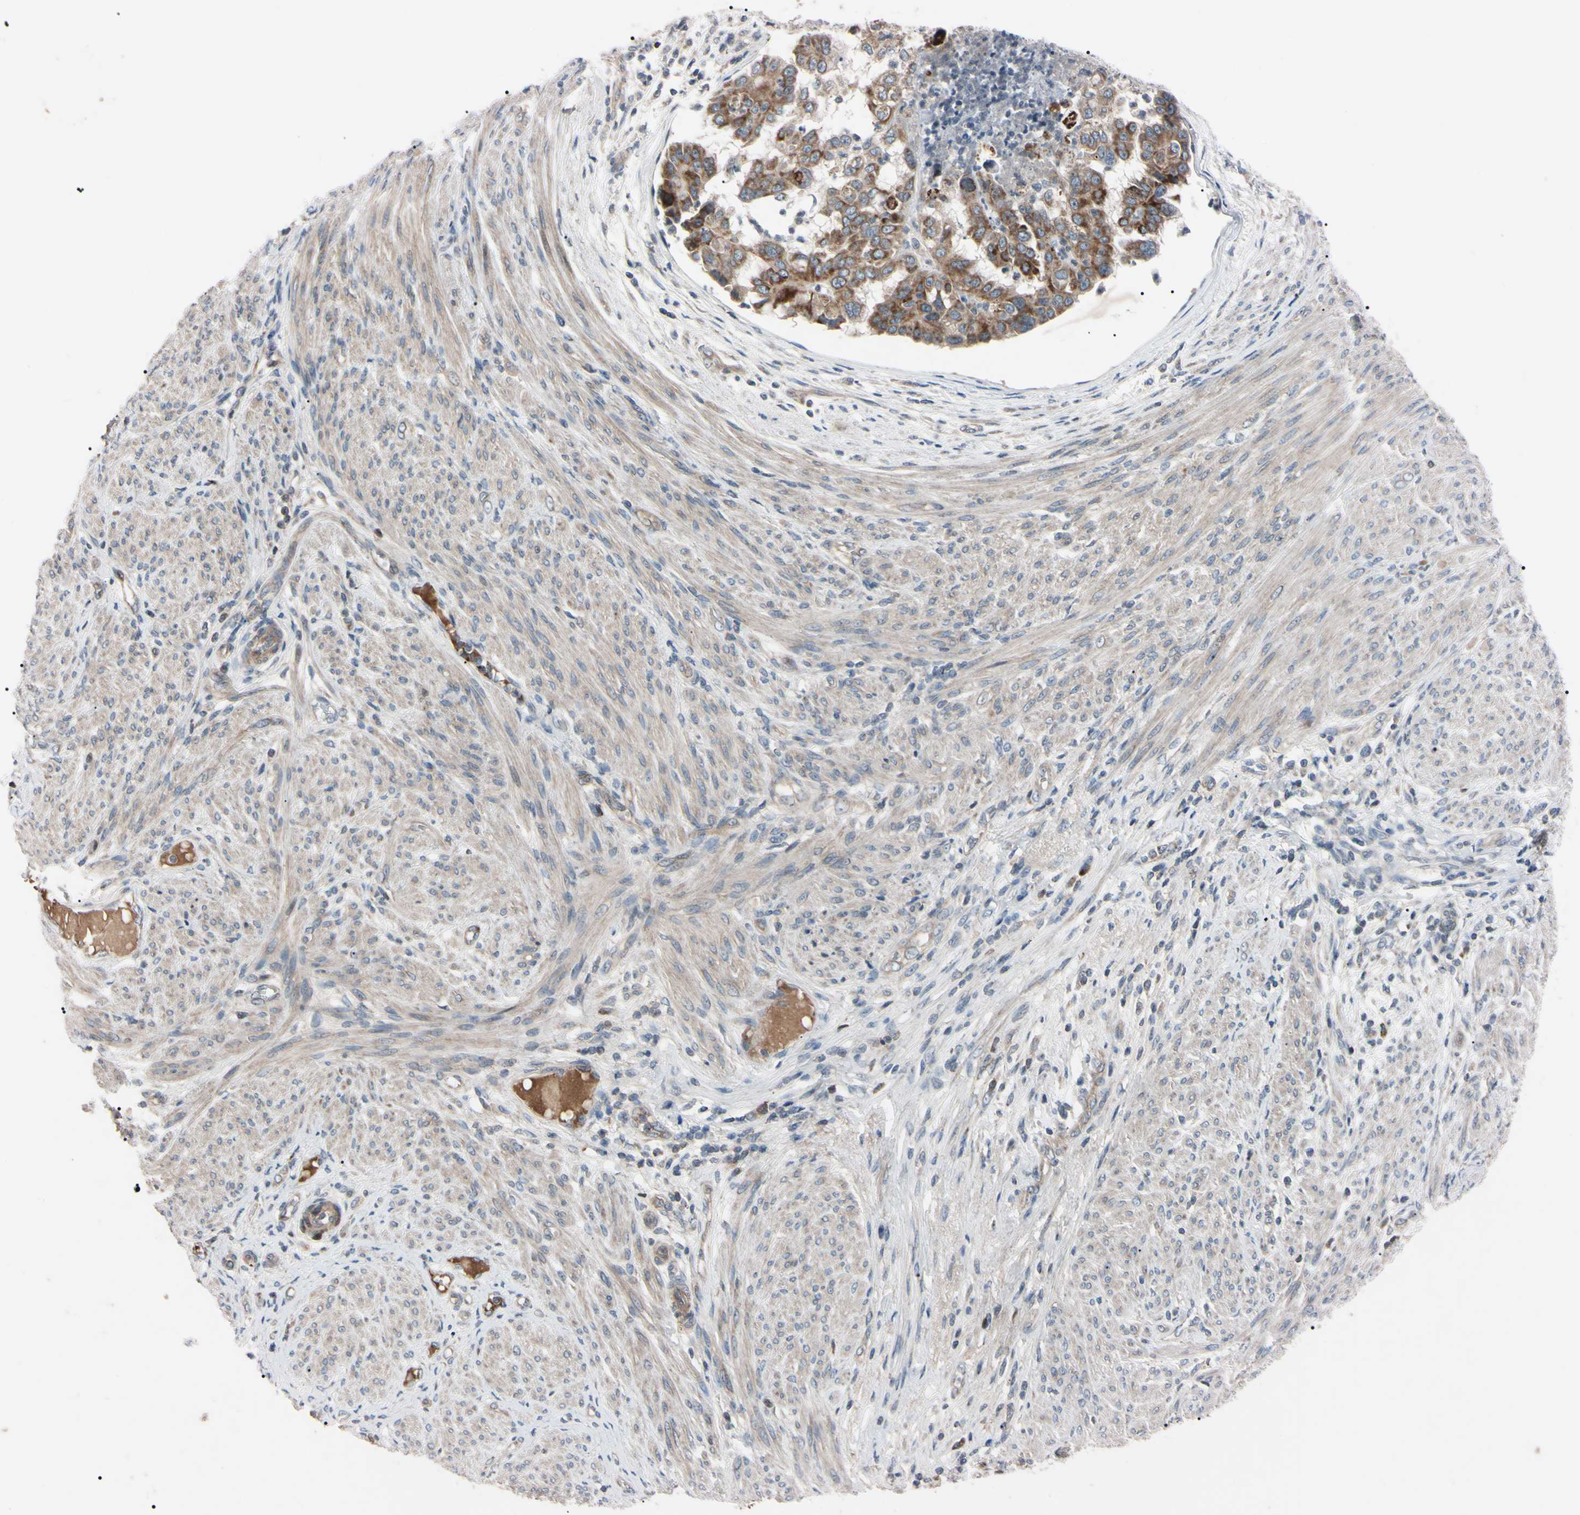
{"staining": {"intensity": "moderate", "quantity": ">75%", "location": "cytoplasmic/membranous"}, "tissue": "endometrial cancer", "cell_type": "Tumor cells", "image_type": "cancer", "snomed": [{"axis": "morphology", "description": "Adenocarcinoma, NOS"}, {"axis": "topography", "description": "Endometrium"}], "caption": "Protein expression analysis of endometrial cancer (adenocarcinoma) shows moderate cytoplasmic/membranous expression in about >75% of tumor cells. Nuclei are stained in blue.", "gene": "TNFRSF1A", "patient": {"sex": "female", "age": 85}}